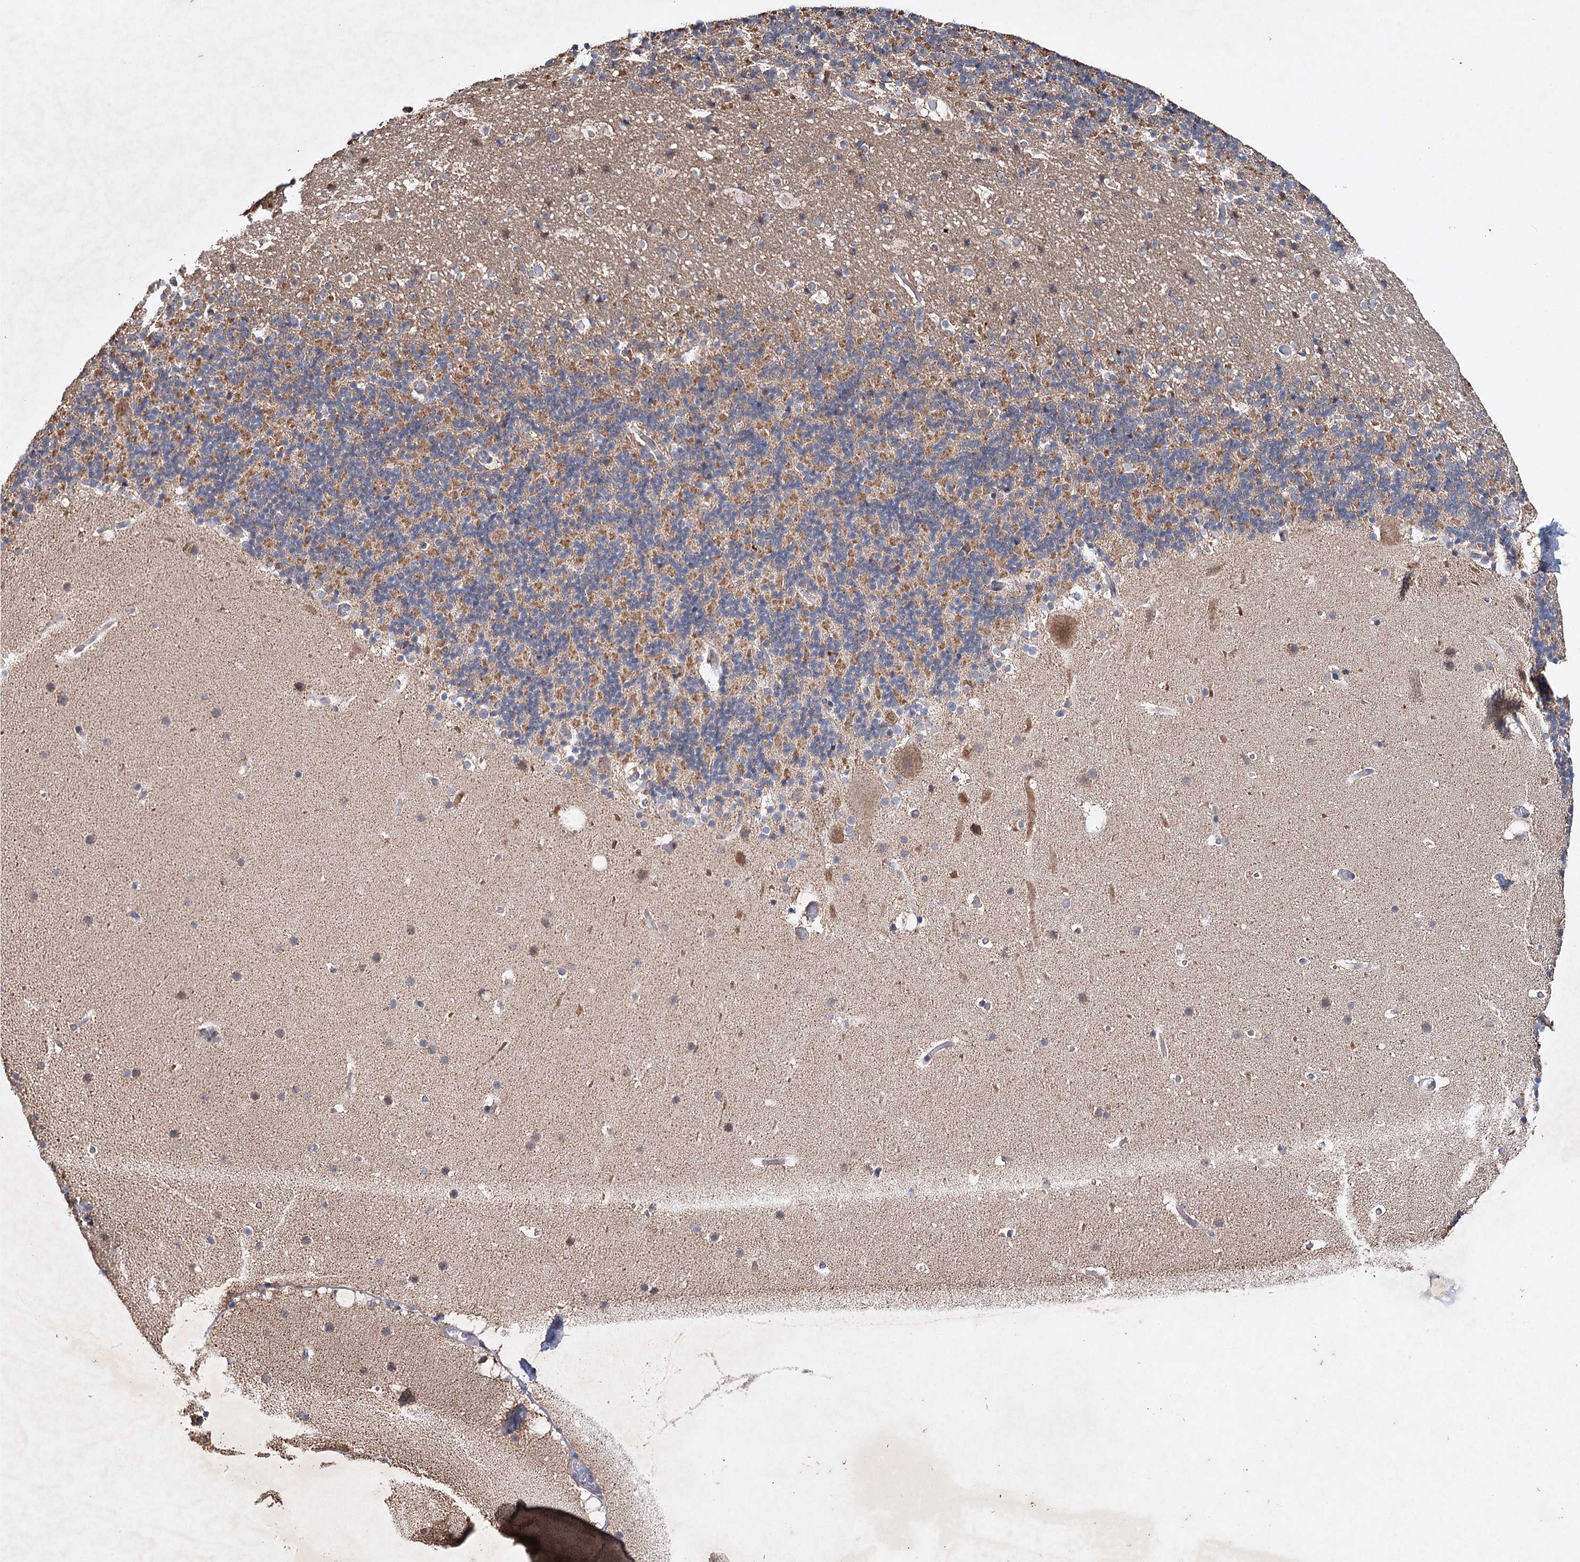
{"staining": {"intensity": "moderate", "quantity": "25%-75%", "location": "cytoplasmic/membranous"}, "tissue": "cerebellum", "cell_type": "Cells in granular layer", "image_type": "normal", "snomed": [{"axis": "morphology", "description": "Normal tissue, NOS"}, {"axis": "topography", "description": "Cerebellum"}], "caption": "IHC micrograph of benign human cerebellum stained for a protein (brown), which exhibits medium levels of moderate cytoplasmic/membranous positivity in approximately 25%-75% of cells in granular layer.", "gene": "PIK3CB", "patient": {"sex": "male", "age": 57}}